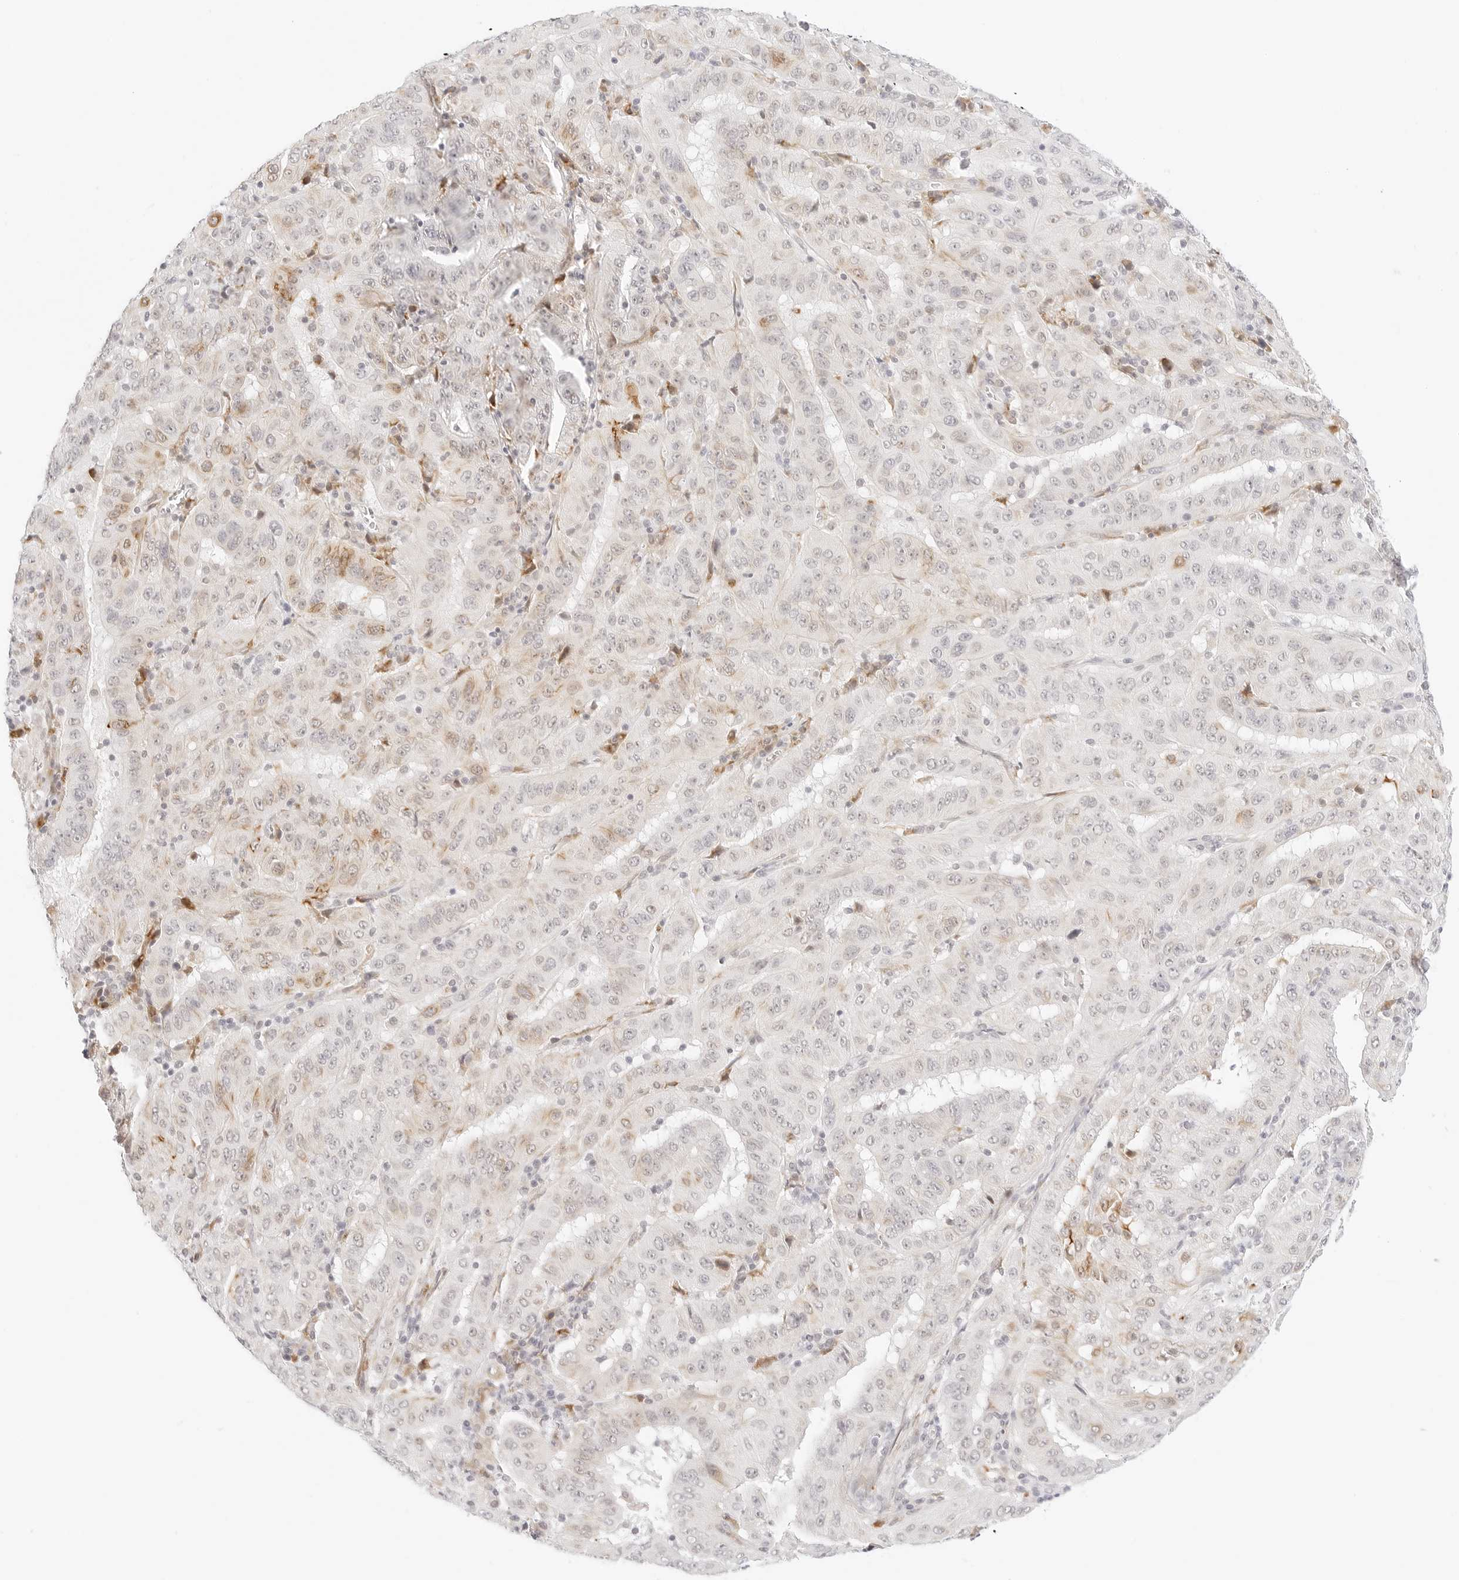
{"staining": {"intensity": "moderate", "quantity": "<25%", "location": "cytoplasmic/membranous"}, "tissue": "pancreatic cancer", "cell_type": "Tumor cells", "image_type": "cancer", "snomed": [{"axis": "morphology", "description": "Adenocarcinoma, NOS"}, {"axis": "topography", "description": "Pancreas"}], "caption": "IHC micrograph of neoplastic tissue: adenocarcinoma (pancreatic) stained using IHC demonstrates low levels of moderate protein expression localized specifically in the cytoplasmic/membranous of tumor cells, appearing as a cytoplasmic/membranous brown color.", "gene": "XKR4", "patient": {"sex": "male", "age": 63}}